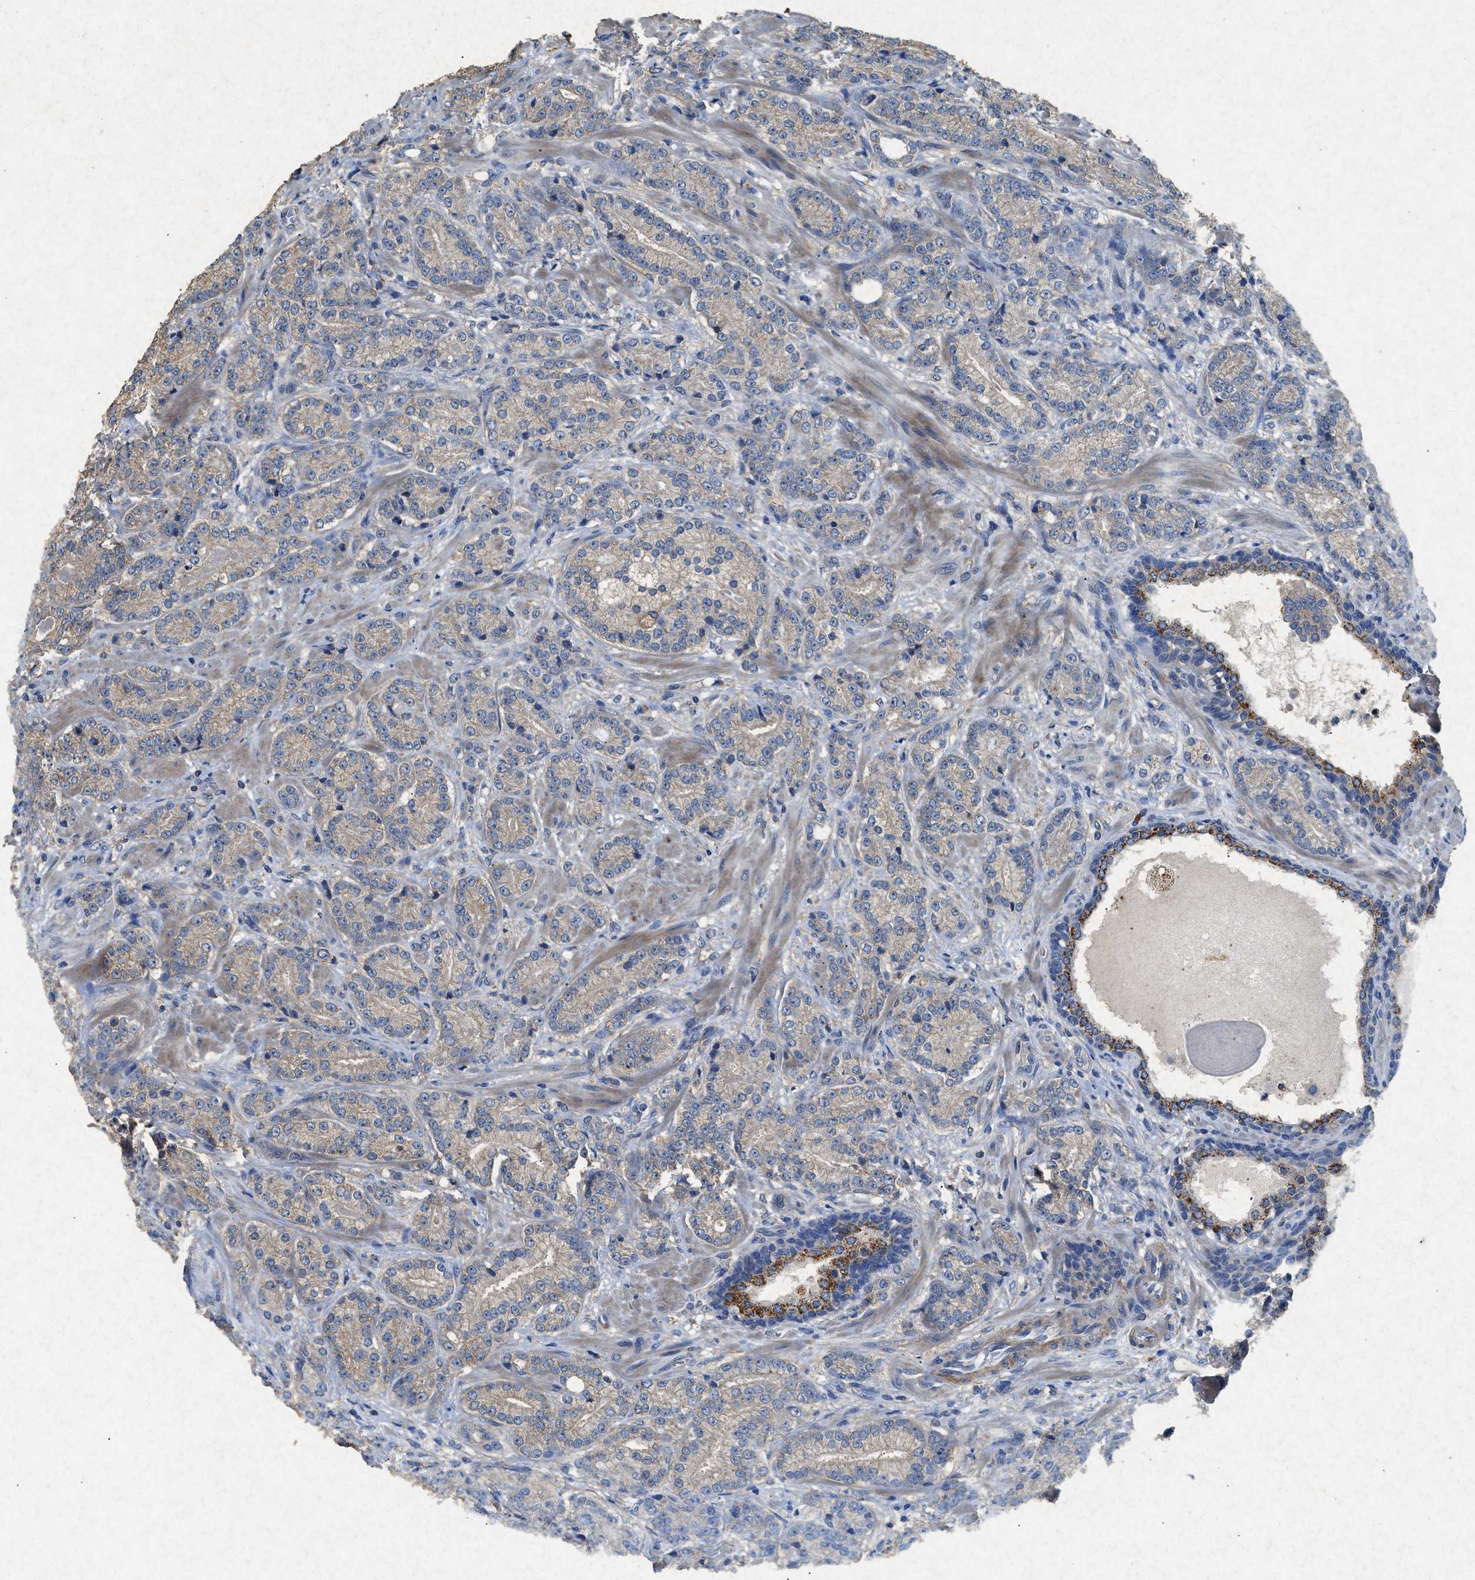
{"staining": {"intensity": "weak", "quantity": ">75%", "location": "cytoplasmic/membranous"}, "tissue": "prostate cancer", "cell_type": "Tumor cells", "image_type": "cancer", "snomed": [{"axis": "morphology", "description": "Adenocarcinoma, High grade"}, {"axis": "topography", "description": "Prostate"}], "caption": "Protein positivity by immunohistochemistry (IHC) demonstrates weak cytoplasmic/membranous positivity in about >75% of tumor cells in prostate cancer (high-grade adenocarcinoma). Using DAB (3,3'-diaminobenzidine) (brown) and hematoxylin (blue) stains, captured at high magnification using brightfield microscopy.", "gene": "CDK15", "patient": {"sex": "male", "age": 61}}